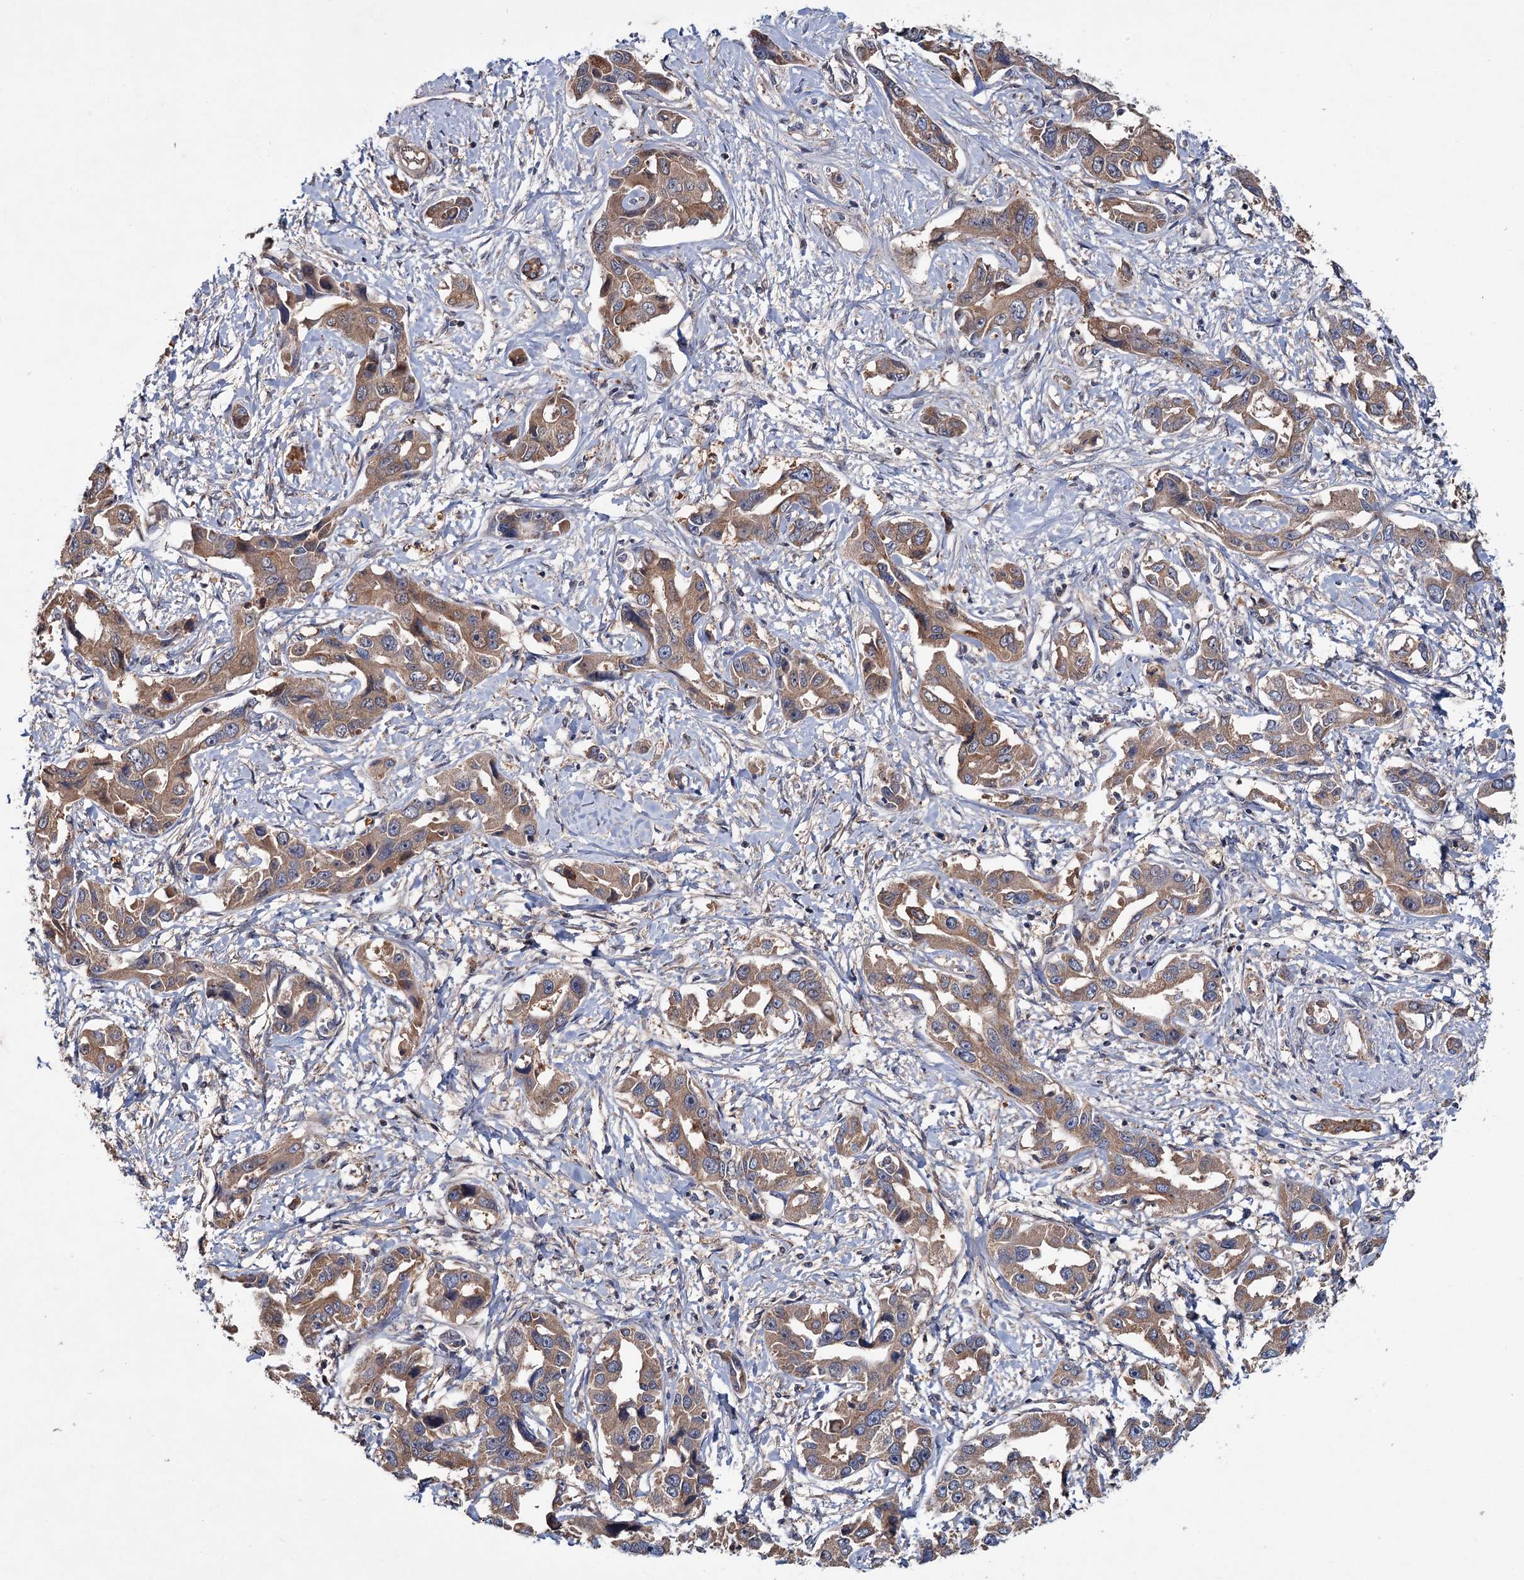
{"staining": {"intensity": "moderate", "quantity": ">75%", "location": "cytoplasmic/membranous"}, "tissue": "liver cancer", "cell_type": "Tumor cells", "image_type": "cancer", "snomed": [{"axis": "morphology", "description": "Cholangiocarcinoma"}, {"axis": "topography", "description": "Liver"}], "caption": "Liver cancer (cholangiocarcinoma) tissue demonstrates moderate cytoplasmic/membranous staining in about >75% of tumor cells, visualized by immunohistochemistry.", "gene": "MTRR", "patient": {"sex": "male", "age": 59}}